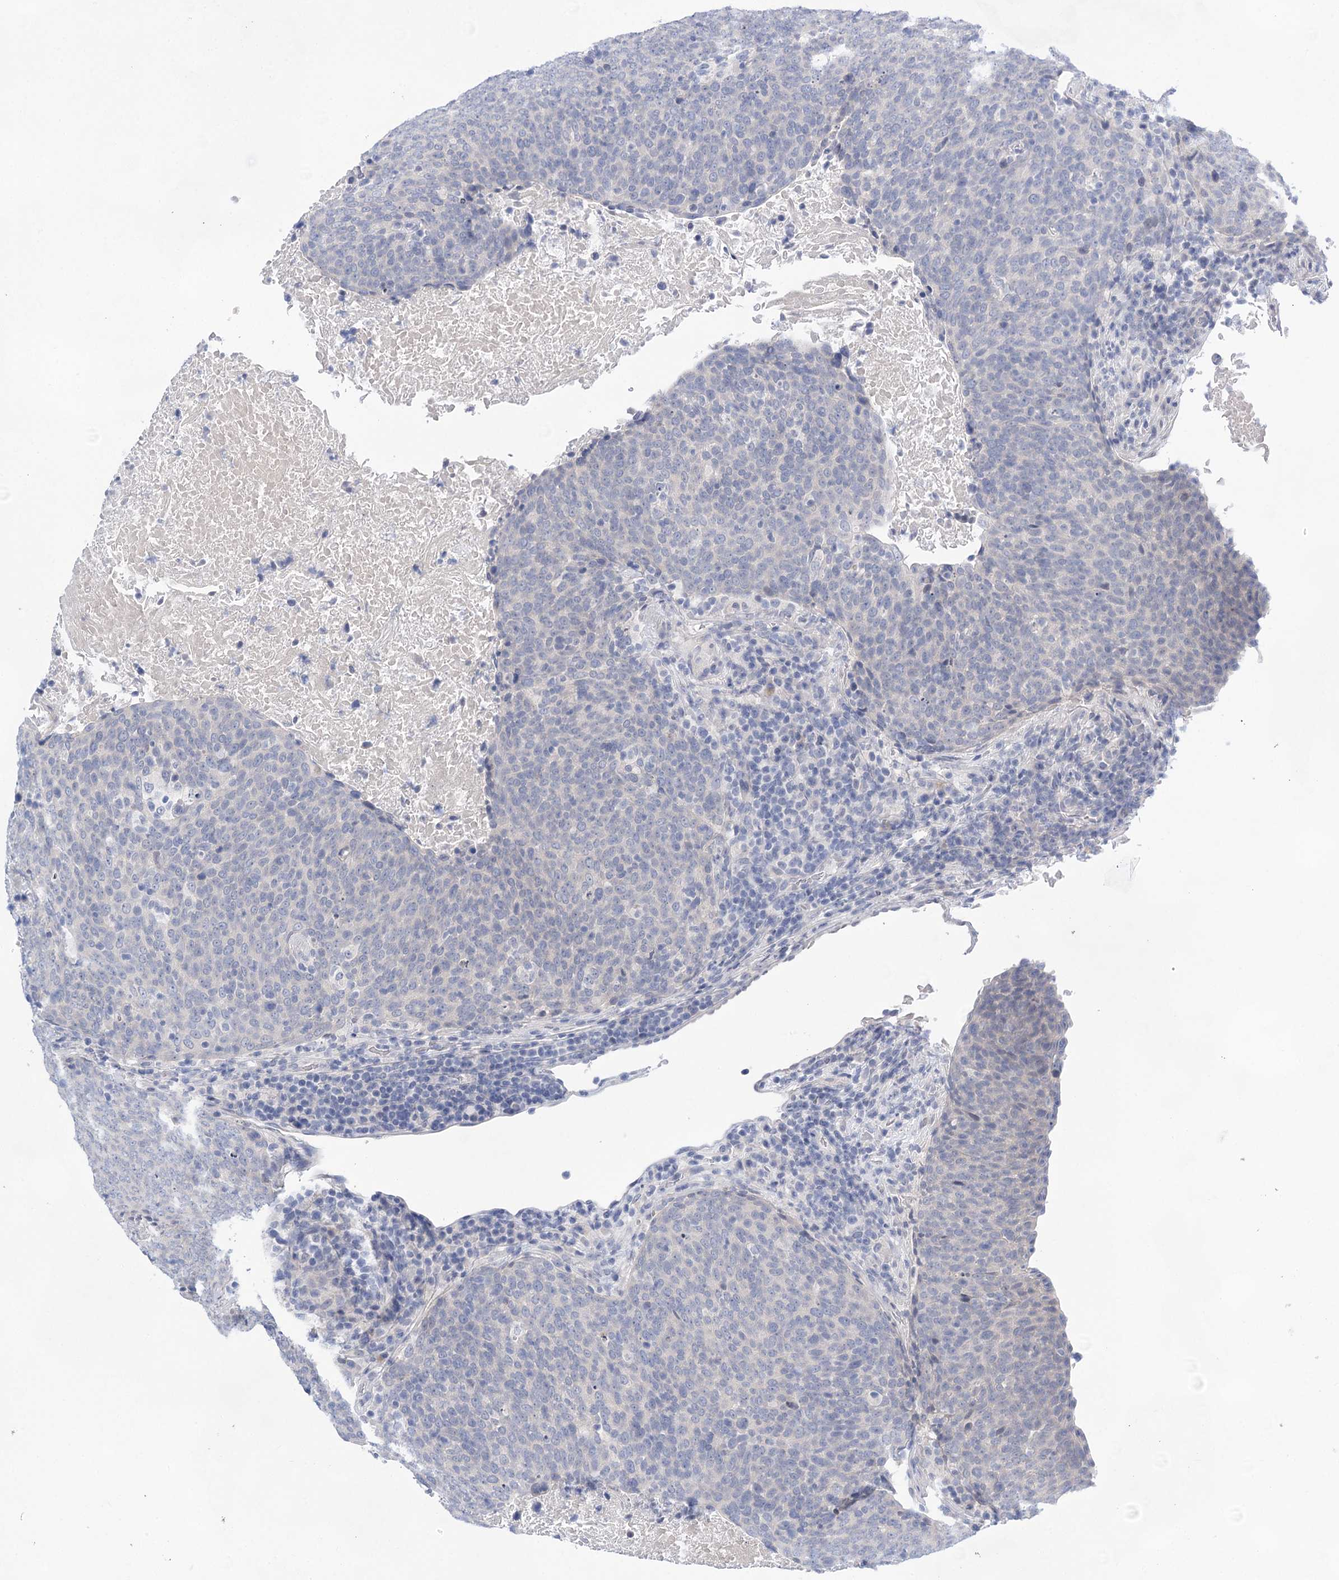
{"staining": {"intensity": "negative", "quantity": "none", "location": "none"}, "tissue": "head and neck cancer", "cell_type": "Tumor cells", "image_type": "cancer", "snomed": [{"axis": "morphology", "description": "Squamous cell carcinoma, NOS"}, {"axis": "morphology", "description": "Squamous cell carcinoma, metastatic, NOS"}, {"axis": "topography", "description": "Lymph node"}, {"axis": "topography", "description": "Head-Neck"}], "caption": "Human squamous cell carcinoma (head and neck) stained for a protein using immunohistochemistry demonstrates no positivity in tumor cells.", "gene": "LALBA", "patient": {"sex": "male", "age": 62}}